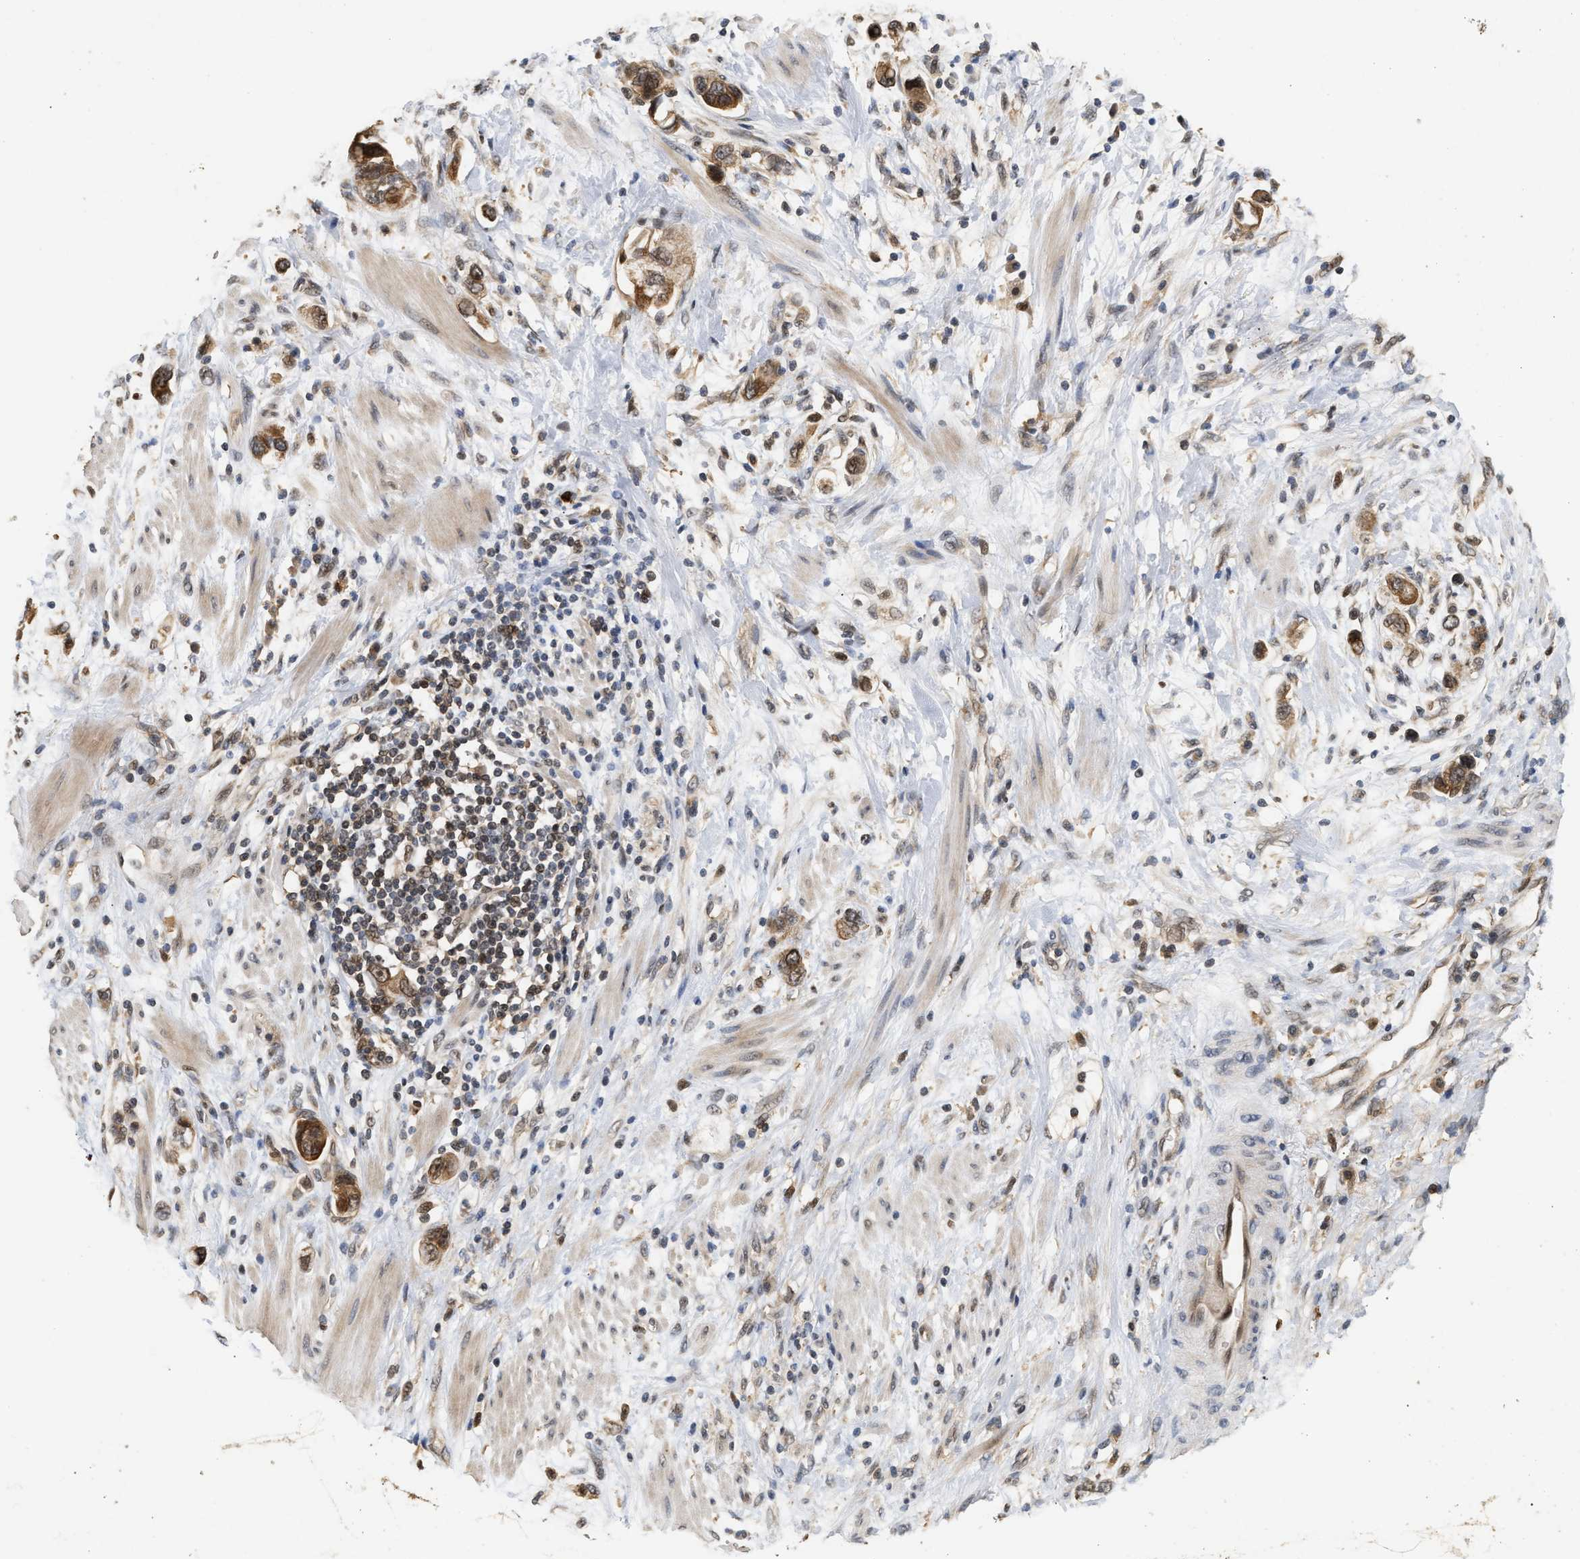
{"staining": {"intensity": "moderate", "quantity": ">75%", "location": "cytoplasmic/membranous"}, "tissue": "stomach cancer", "cell_type": "Tumor cells", "image_type": "cancer", "snomed": [{"axis": "morphology", "description": "Adenocarcinoma, NOS"}, {"axis": "topography", "description": "Stomach, lower"}], "caption": "Protein expression analysis of human stomach cancer reveals moderate cytoplasmic/membranous expression in approximately >75% of tumor cells.", "gene": "ABHD5", "patient": {"sex": "female", "age": 93}}